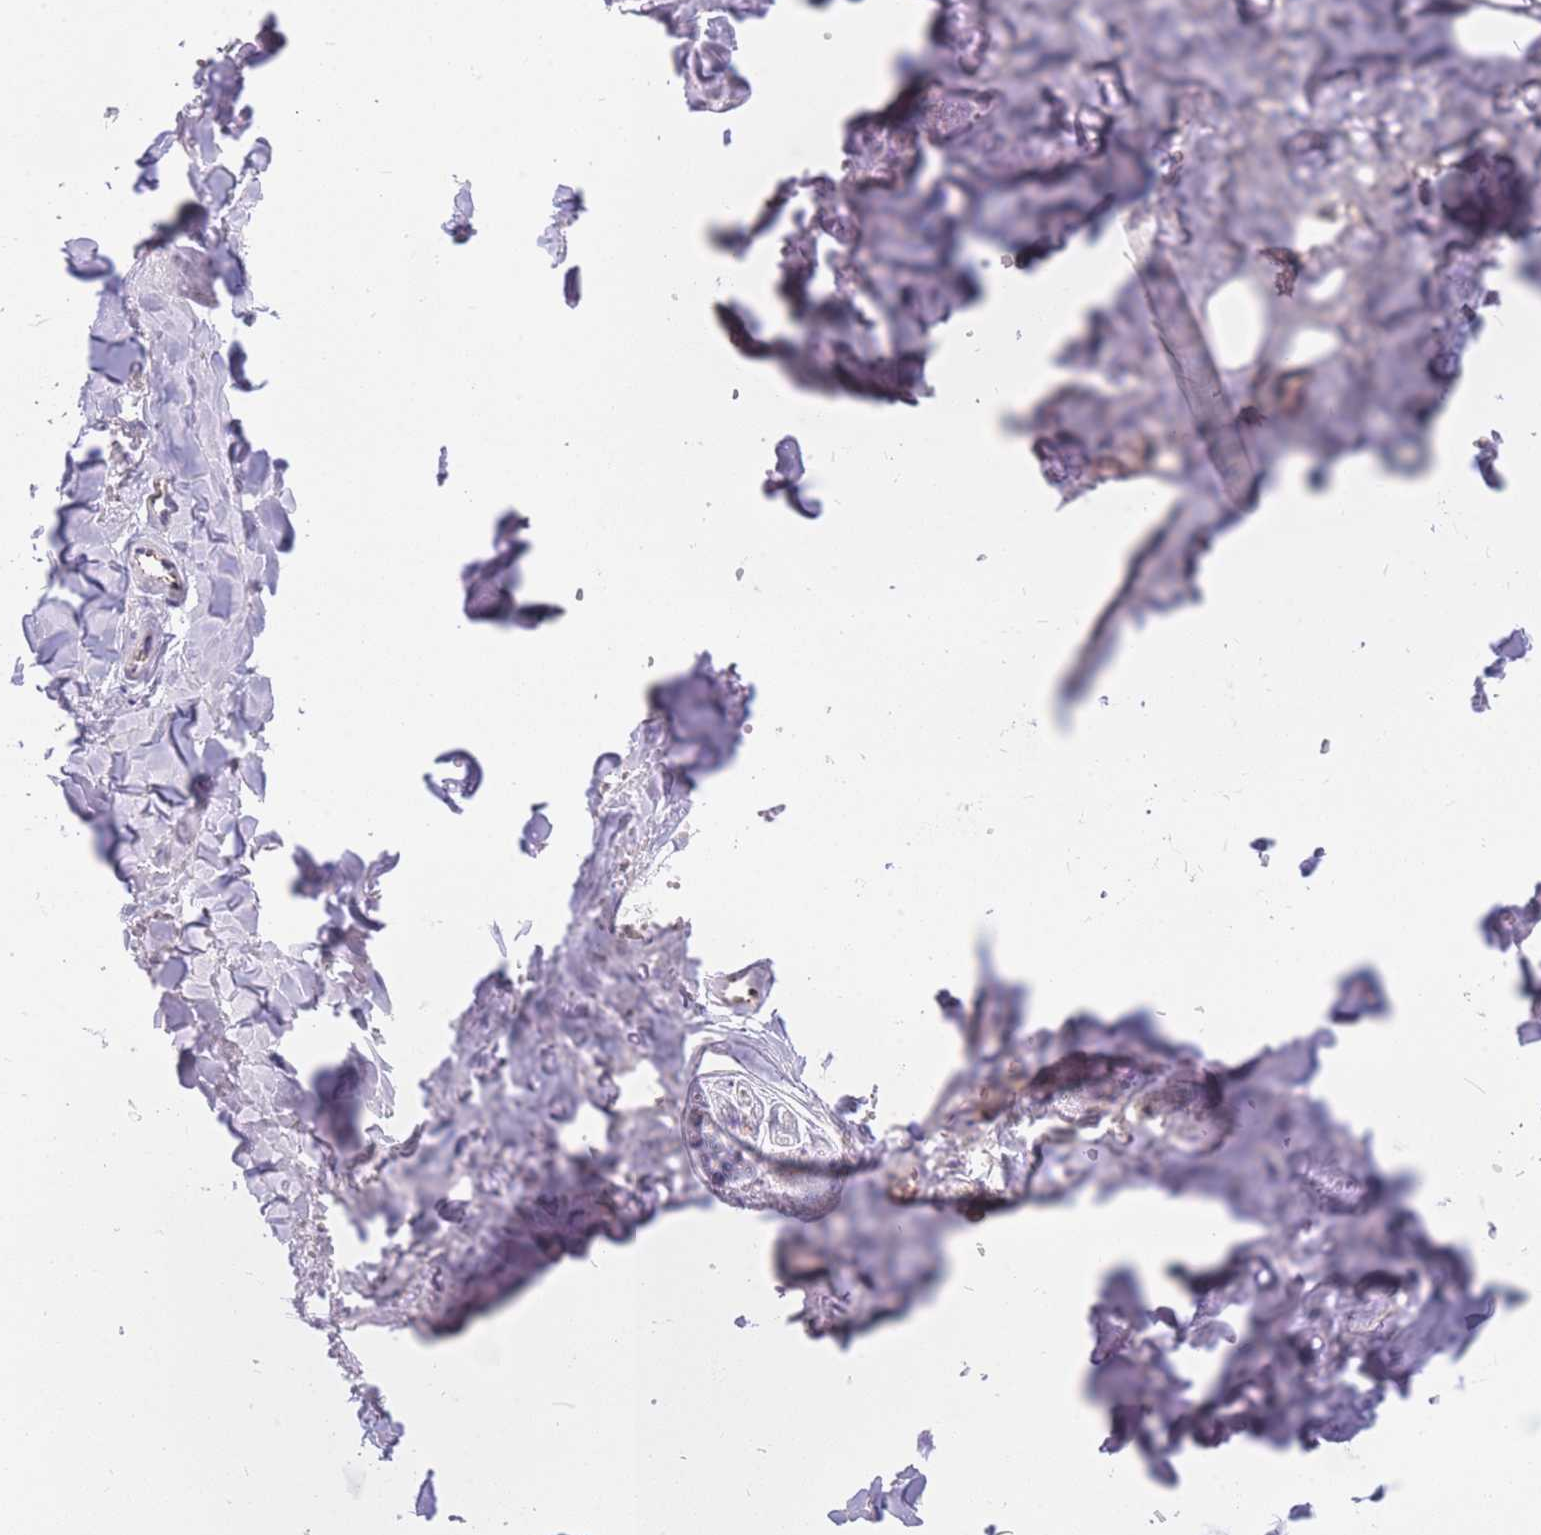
{"staining": {"intensity": "moderate", "quantity": "<25%", "location": "cytoplasmic/membranous"}, "tissue": "adipose tissue", "cell_type": "Adipocytes", "image_type": "normal", "snomed": [{"axis": "morphology", "description": "Normal tissue, NOS"}, {"axis": "topography", "description": "Salivary gland"}, {"axis": "topography", "description": "Peripheral nerve tissue"}], "caption": "Protein positivity by IHC reveals moderate cytoplasmic/membranous positivity in about <25% of adipocytes in benign adipose tissue.", "gene": "DDX49", "patient": {"sex": "male", "age": 38}}